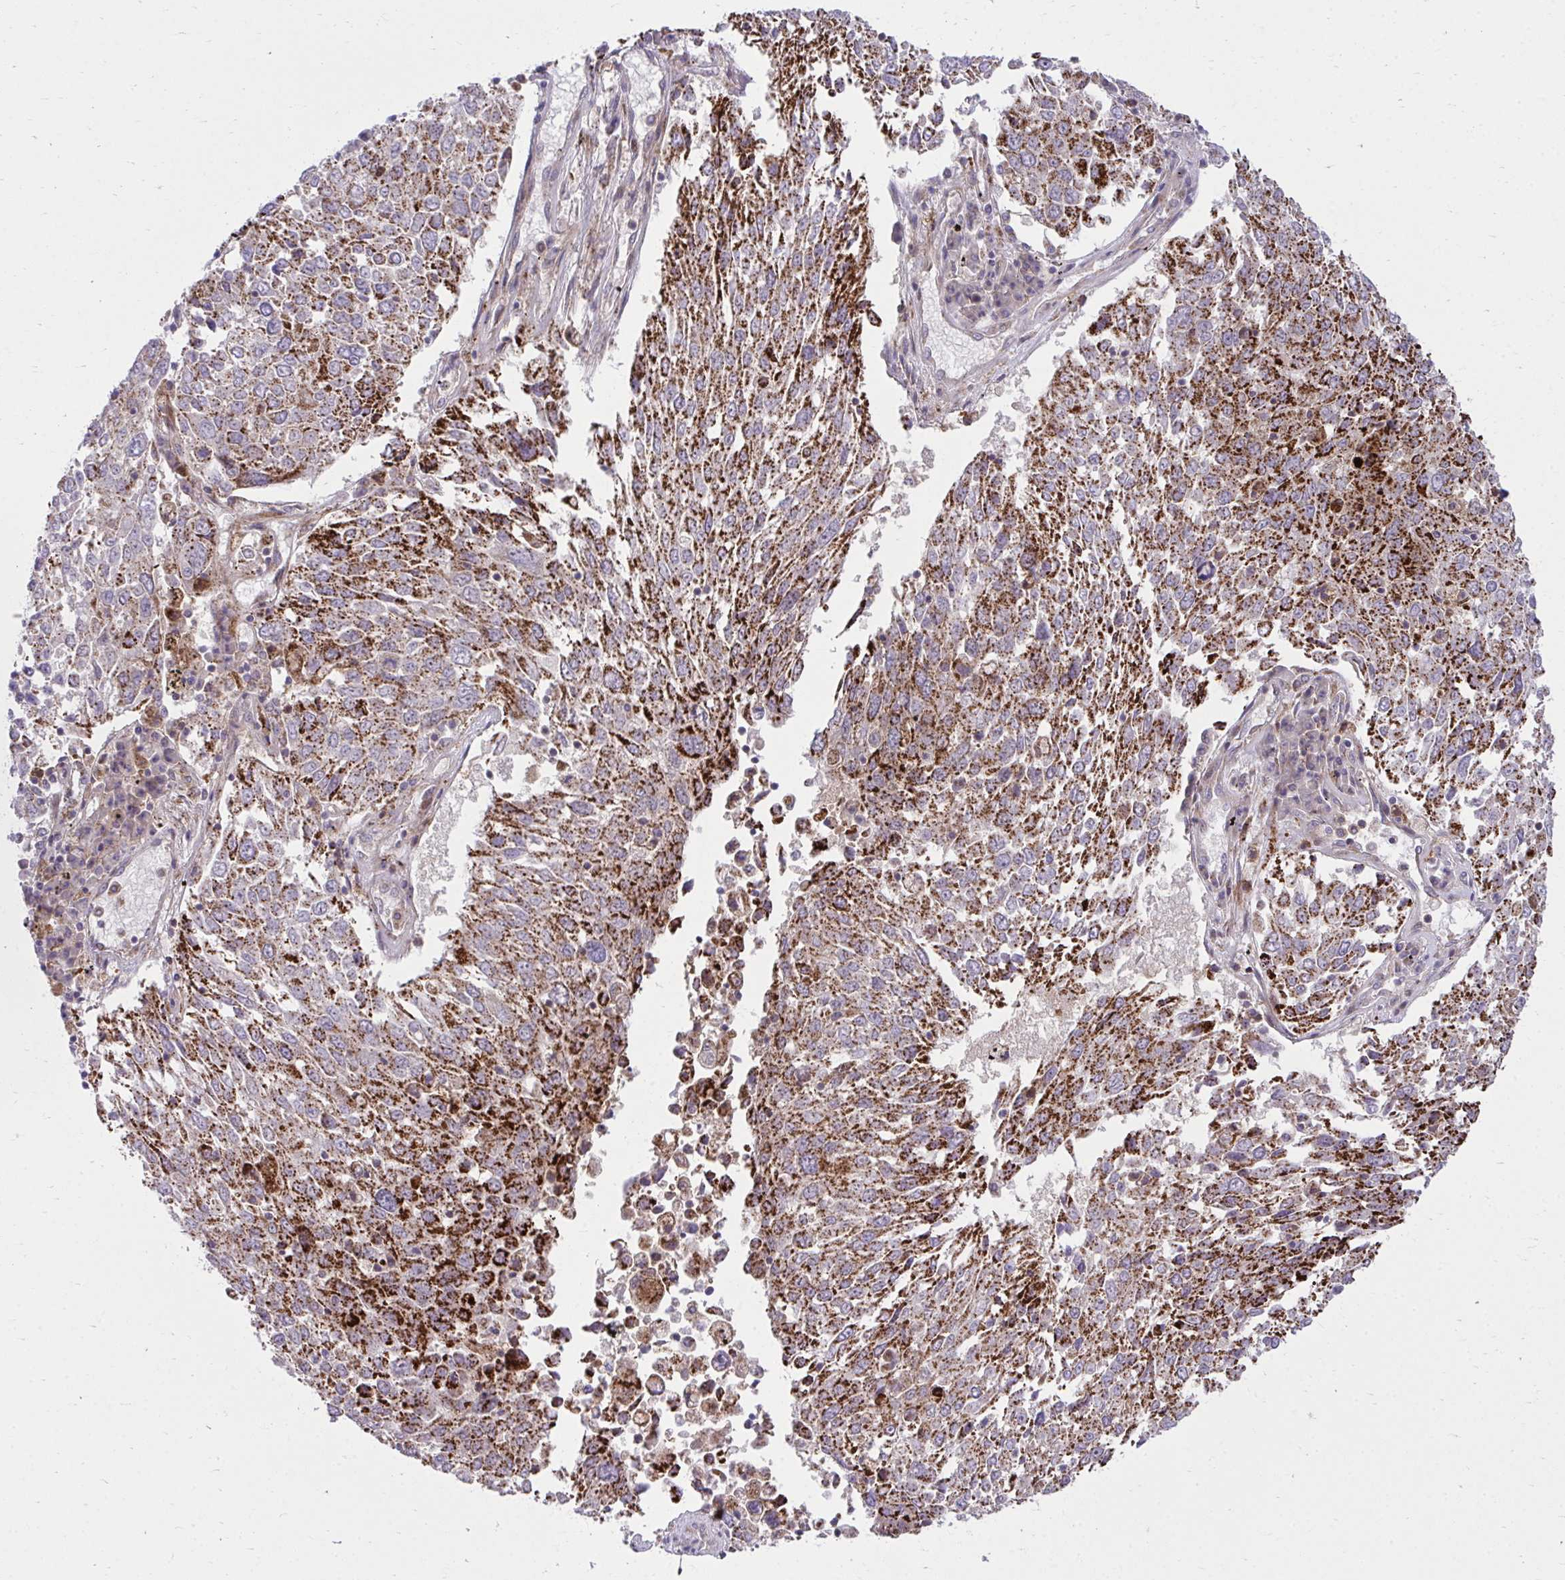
{"staining": {"intensity": "strong", "quantity": ">75%", "location": "cytoplasmic/membranous"}, "tissue": "lung cancer", "cell_type": "Tumor cells", "image_type": "cancer", "snomed": [{"axis": "morphology", "description": "Squamous cell carcinoma, NOS"}, {"axis": "topography", "description": "Lung"}], "caption": "Lung cancer tissue shows strong cytoplasmic/membranous staining in approximately >75% of tumor cells (IHC, brightfield microscopy, high magnification).", "gene": "C16orf54", "patient": {"sex": "male", "age": 65}}